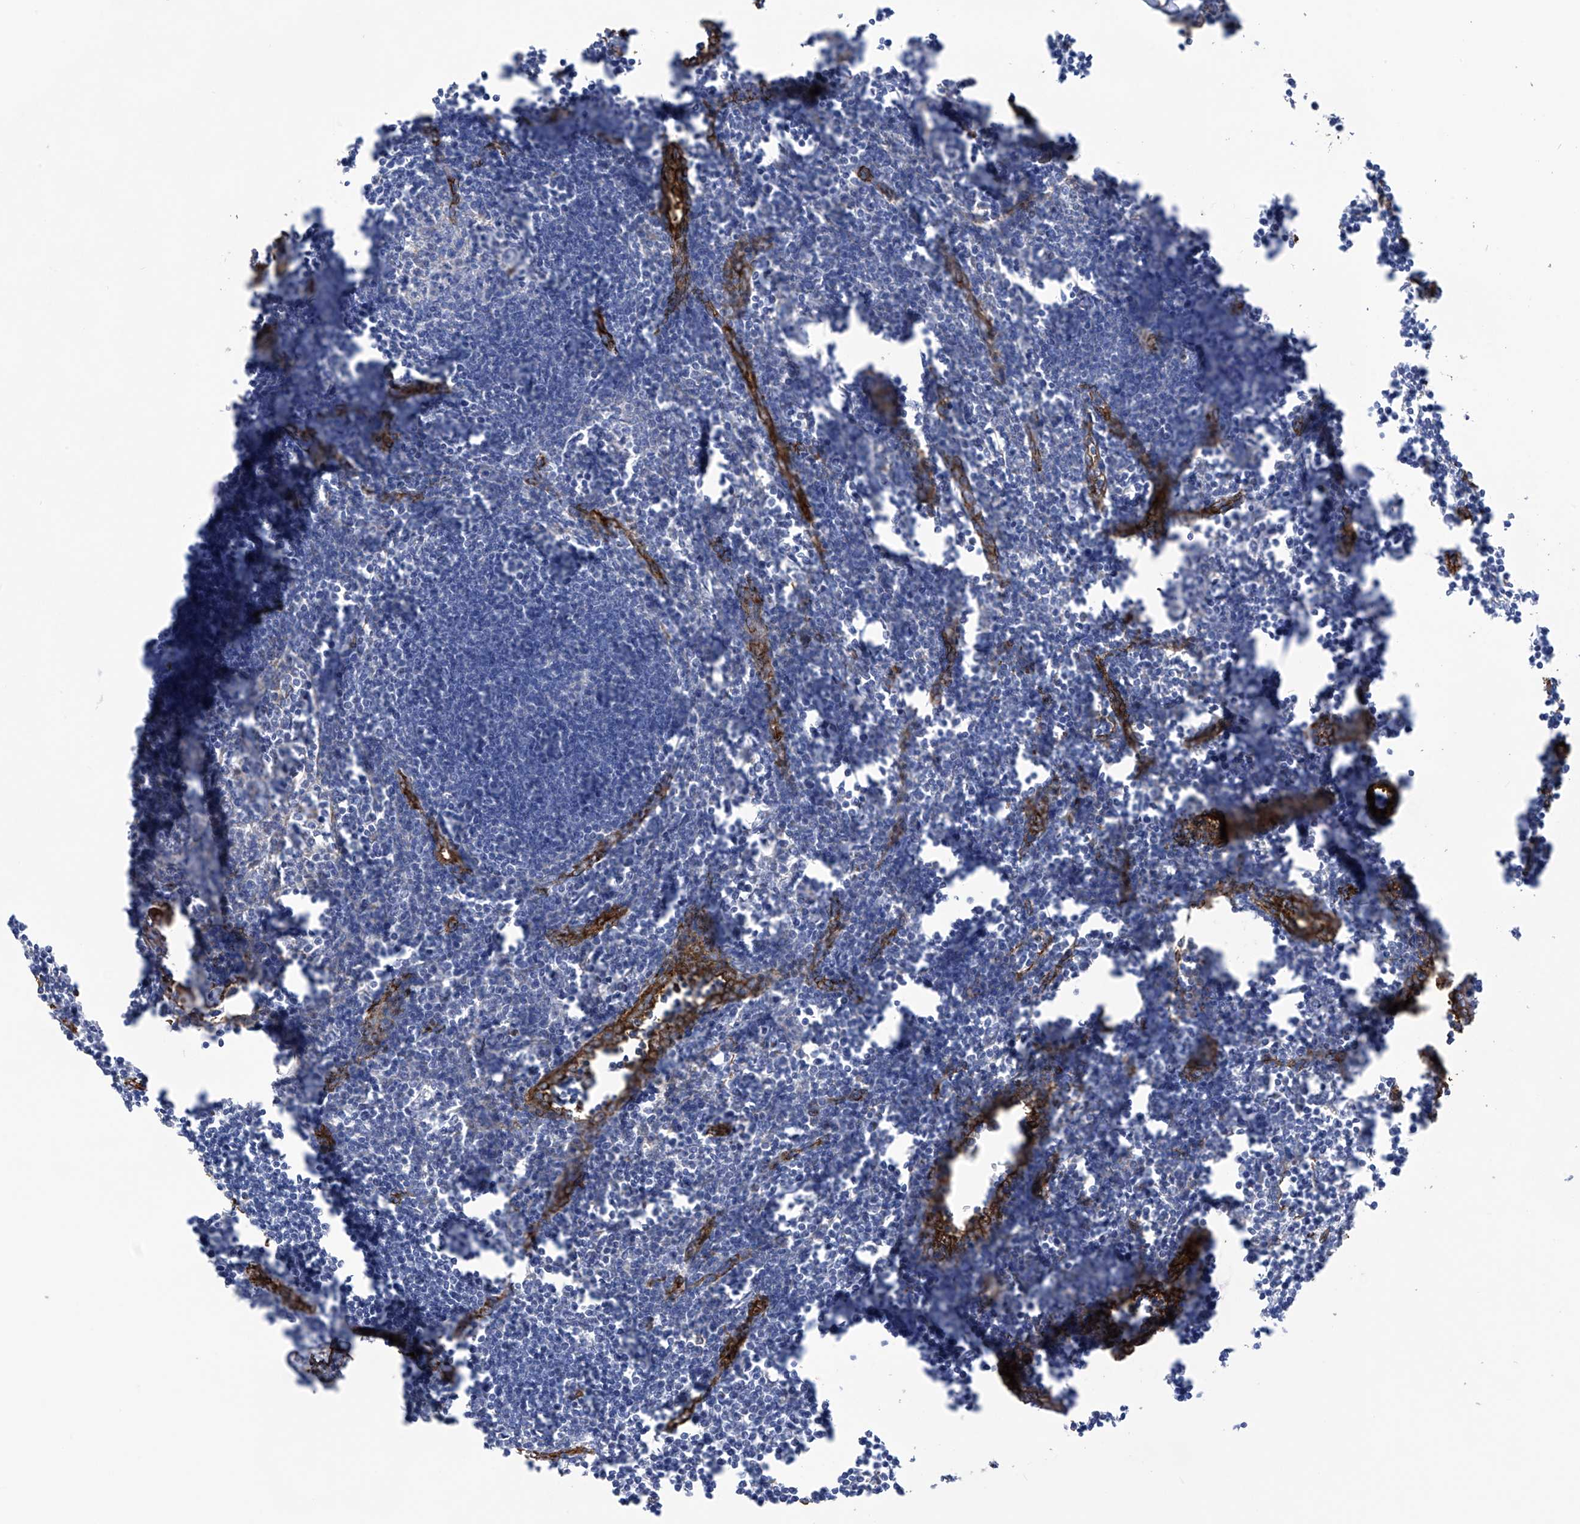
{"staining": {"intensity": "negative", "quantity": "none", "location": "none"}, "tissue": "lymph node", "cell_type": "Germinal center cells", "image_type": "normal", "snomed": [{"axis": "morphology", "description": "Normal tissue, NOS"}, {"axis": "morphology", "description": "Malignant melanoma, Metastatic site"}, {"axis": "topography", "description": "Lymph node"}], "caption": "Human lymph node stained for a protein using immunohistochemistry (IHC) demonstrates no expression in germinal center cells.", "gene": "UBTD1", "patient": {"sex": "male", "age": 41}}